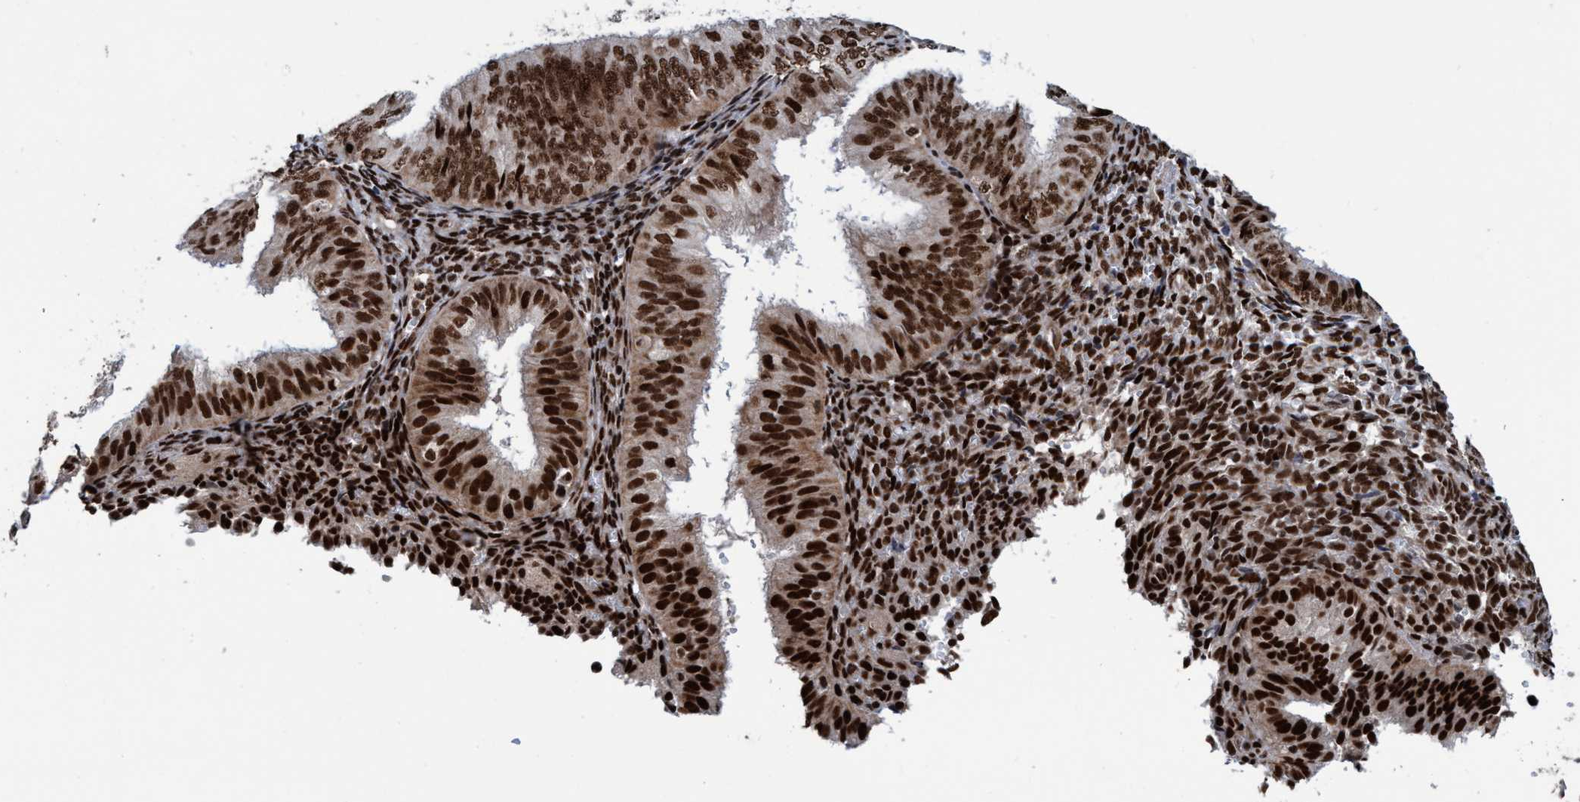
{"staining": {"intensity": "strong", "quantity": ">75%", "location": "nuclear"}, "tissue": "endometrial cancer", "cell_type": "Tumor cells", "image_type": "cancer", "snomed": [{"axis": "morphology", "description": "Normal tissue, NOS"}, {"axis": "morphology", "description": "Adenocarcinoma, NOS"}, {"axis": "topography", "description": "Endometrium"}], "caption": "Endometrial adenocarcinoma tissue demonstrates strong nuclear expression in approximately >75% of tumor cells, visualized by immunohistochemistry. Using DAB (brown) and hematoxylin (blue) stains, captured at high magnification using brightfield microscopy.", "gene": "TOPBP1", "patient": {"sex": "female", "age": 53}}